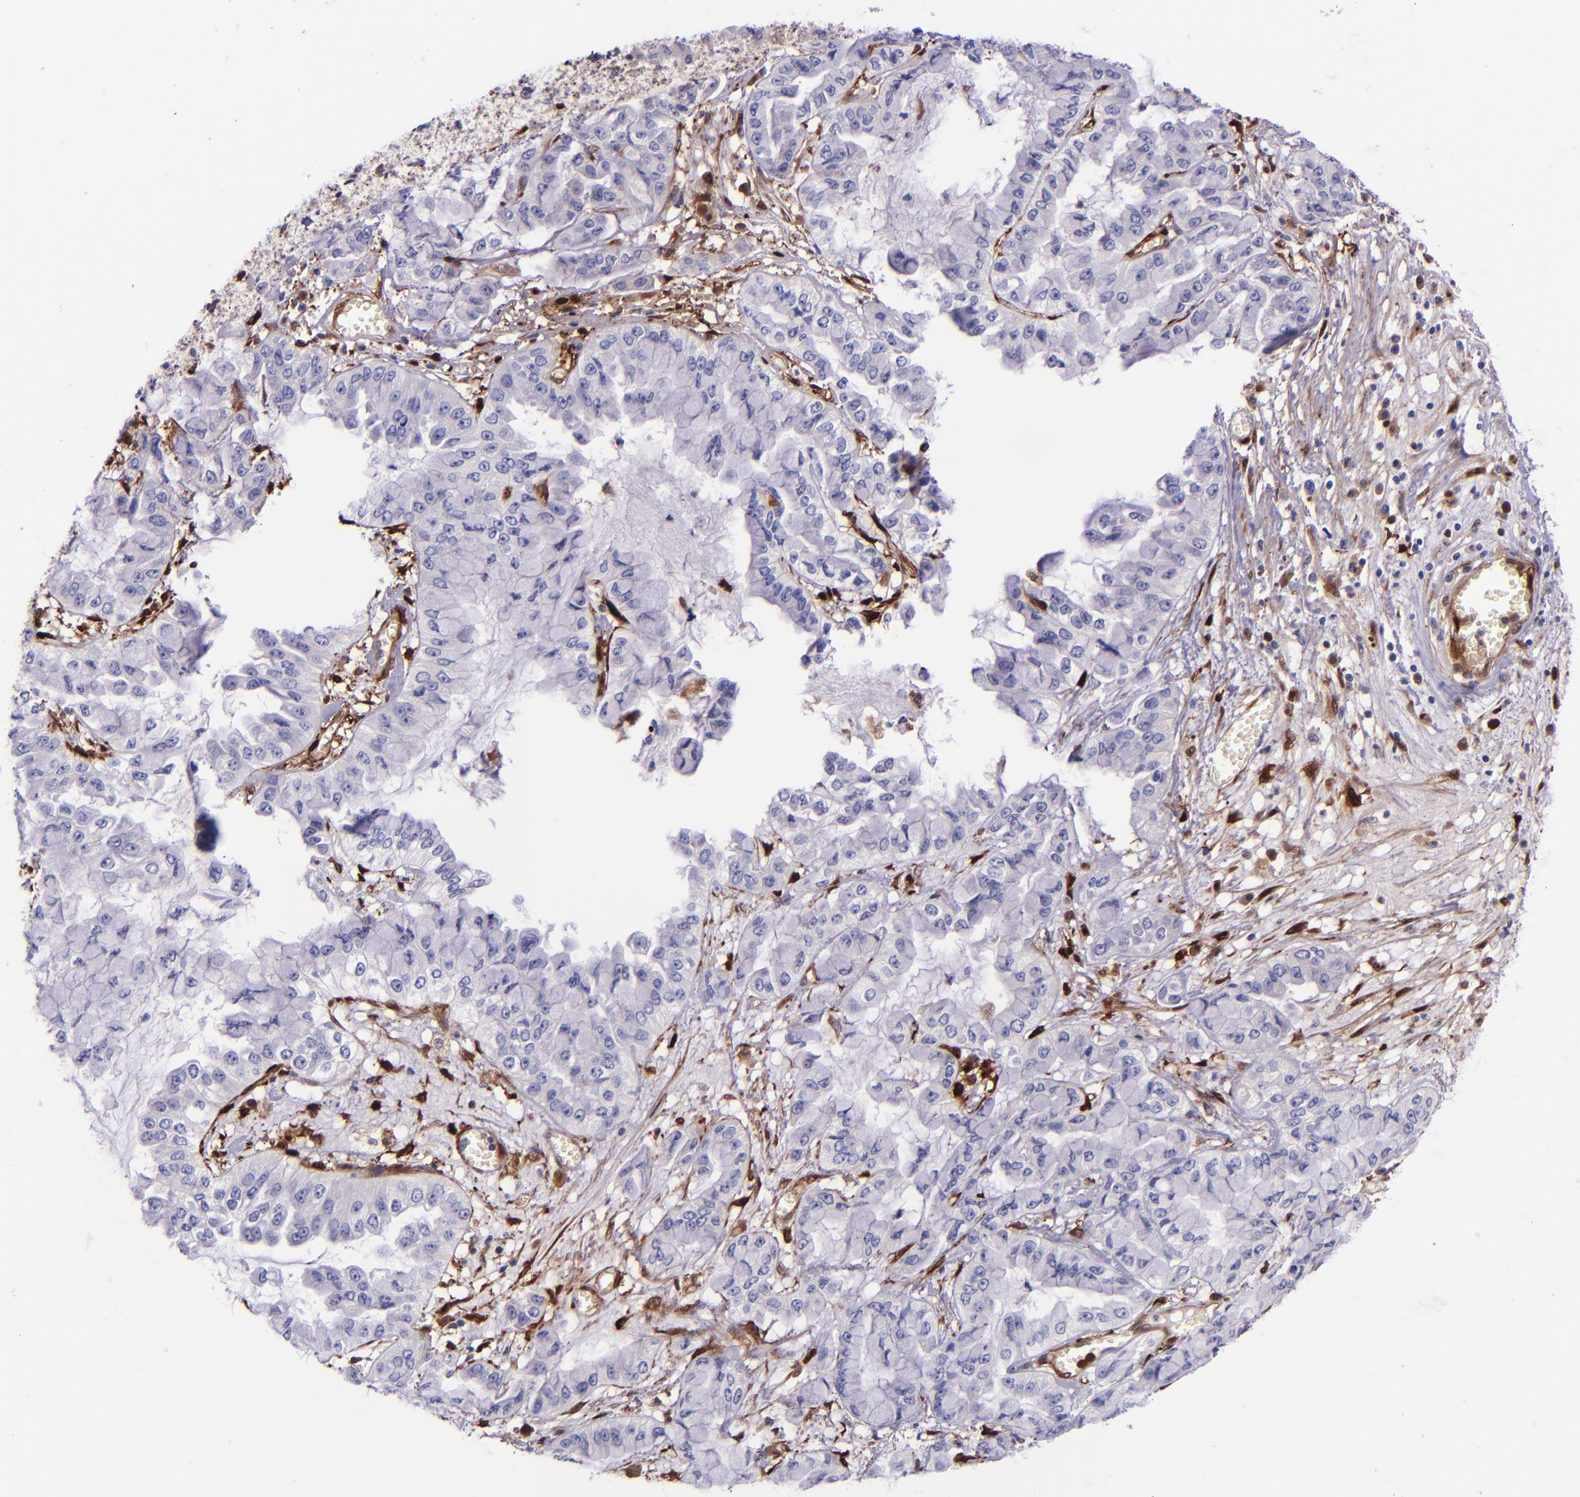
{"staining": {"intensity": "negative", "quantity": "none", "location": "none"}, "tissue": "liver cancer", "cell_type": "Tumor cells", "image_type": "cancer", "snomed": [{"axis": "morphology", "description": "Cholangiocarcinoma"}, {"axis": "topography", "description": "Liver"}], "caption": "Immunohistochemical staining of human liver cholangiocarcinoma demonstrates no significant expression in tumor cells.", "gene": "LGALS1", "patient": {"sex": "female", "age": 79}}